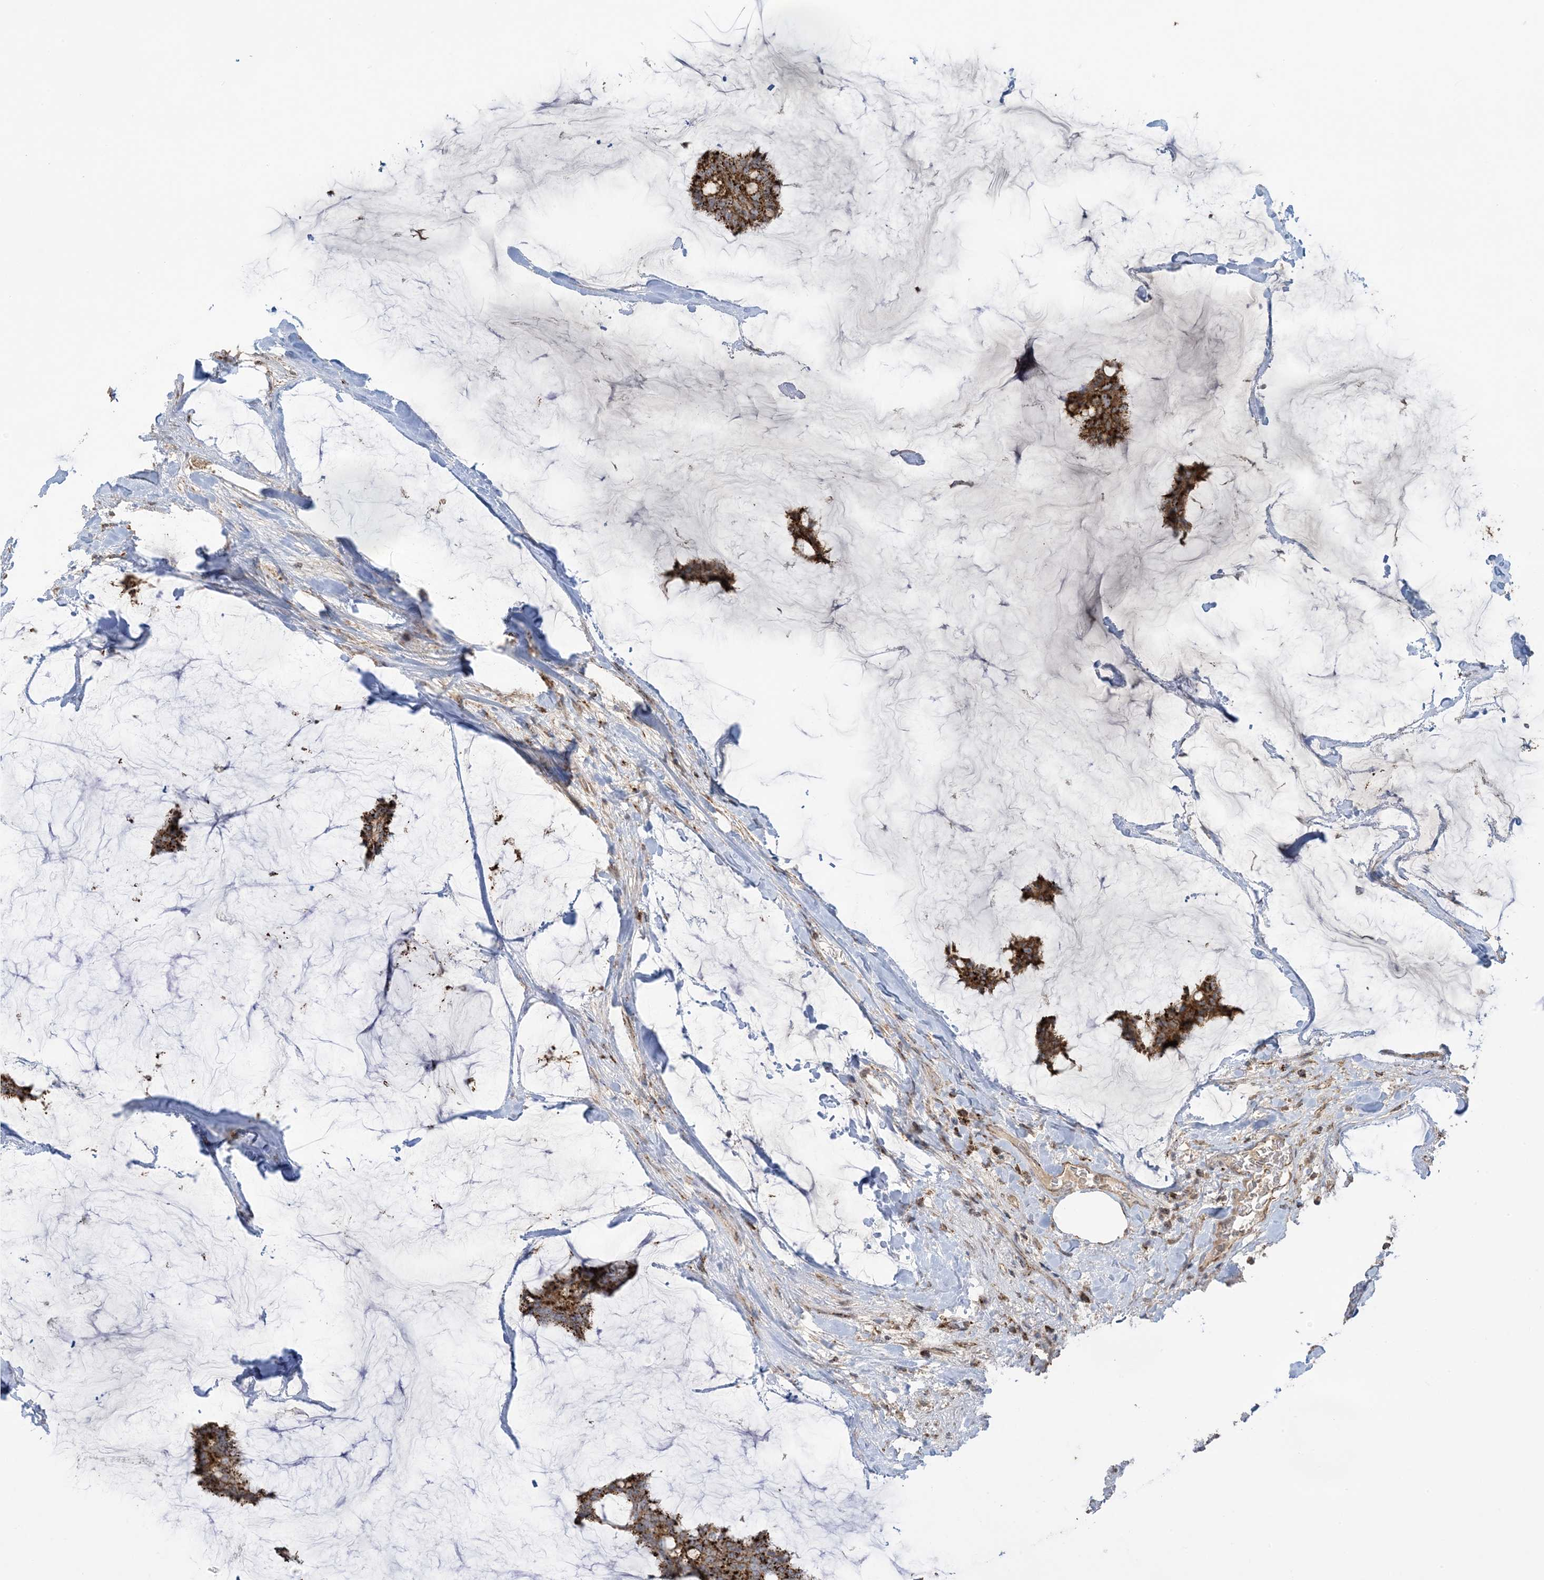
{"staining": {"intensity": "strong", "quantity": ">75%", "location": "cytoplasmic/membranous"}, "tissue": "breast cancer", "cell_type": "Tumor cells", "image_type": "cancer", "snomed": [{"axis": "morphology", "description": "Duct carcinoma"}, {"axis": "topography", "description": "Breast"}], "caption": "Immunohistochemical staining of human breast cancer shows high levels of strong cytoplasmic/membranous positivity in about >75% of tumor cells. (Stains: DAB in brown, nuclei in blue, Microscopy: brightfield microscopy at high magnification).", "gene": "AGA", "patient": {"sex": "female", "age": 93}}